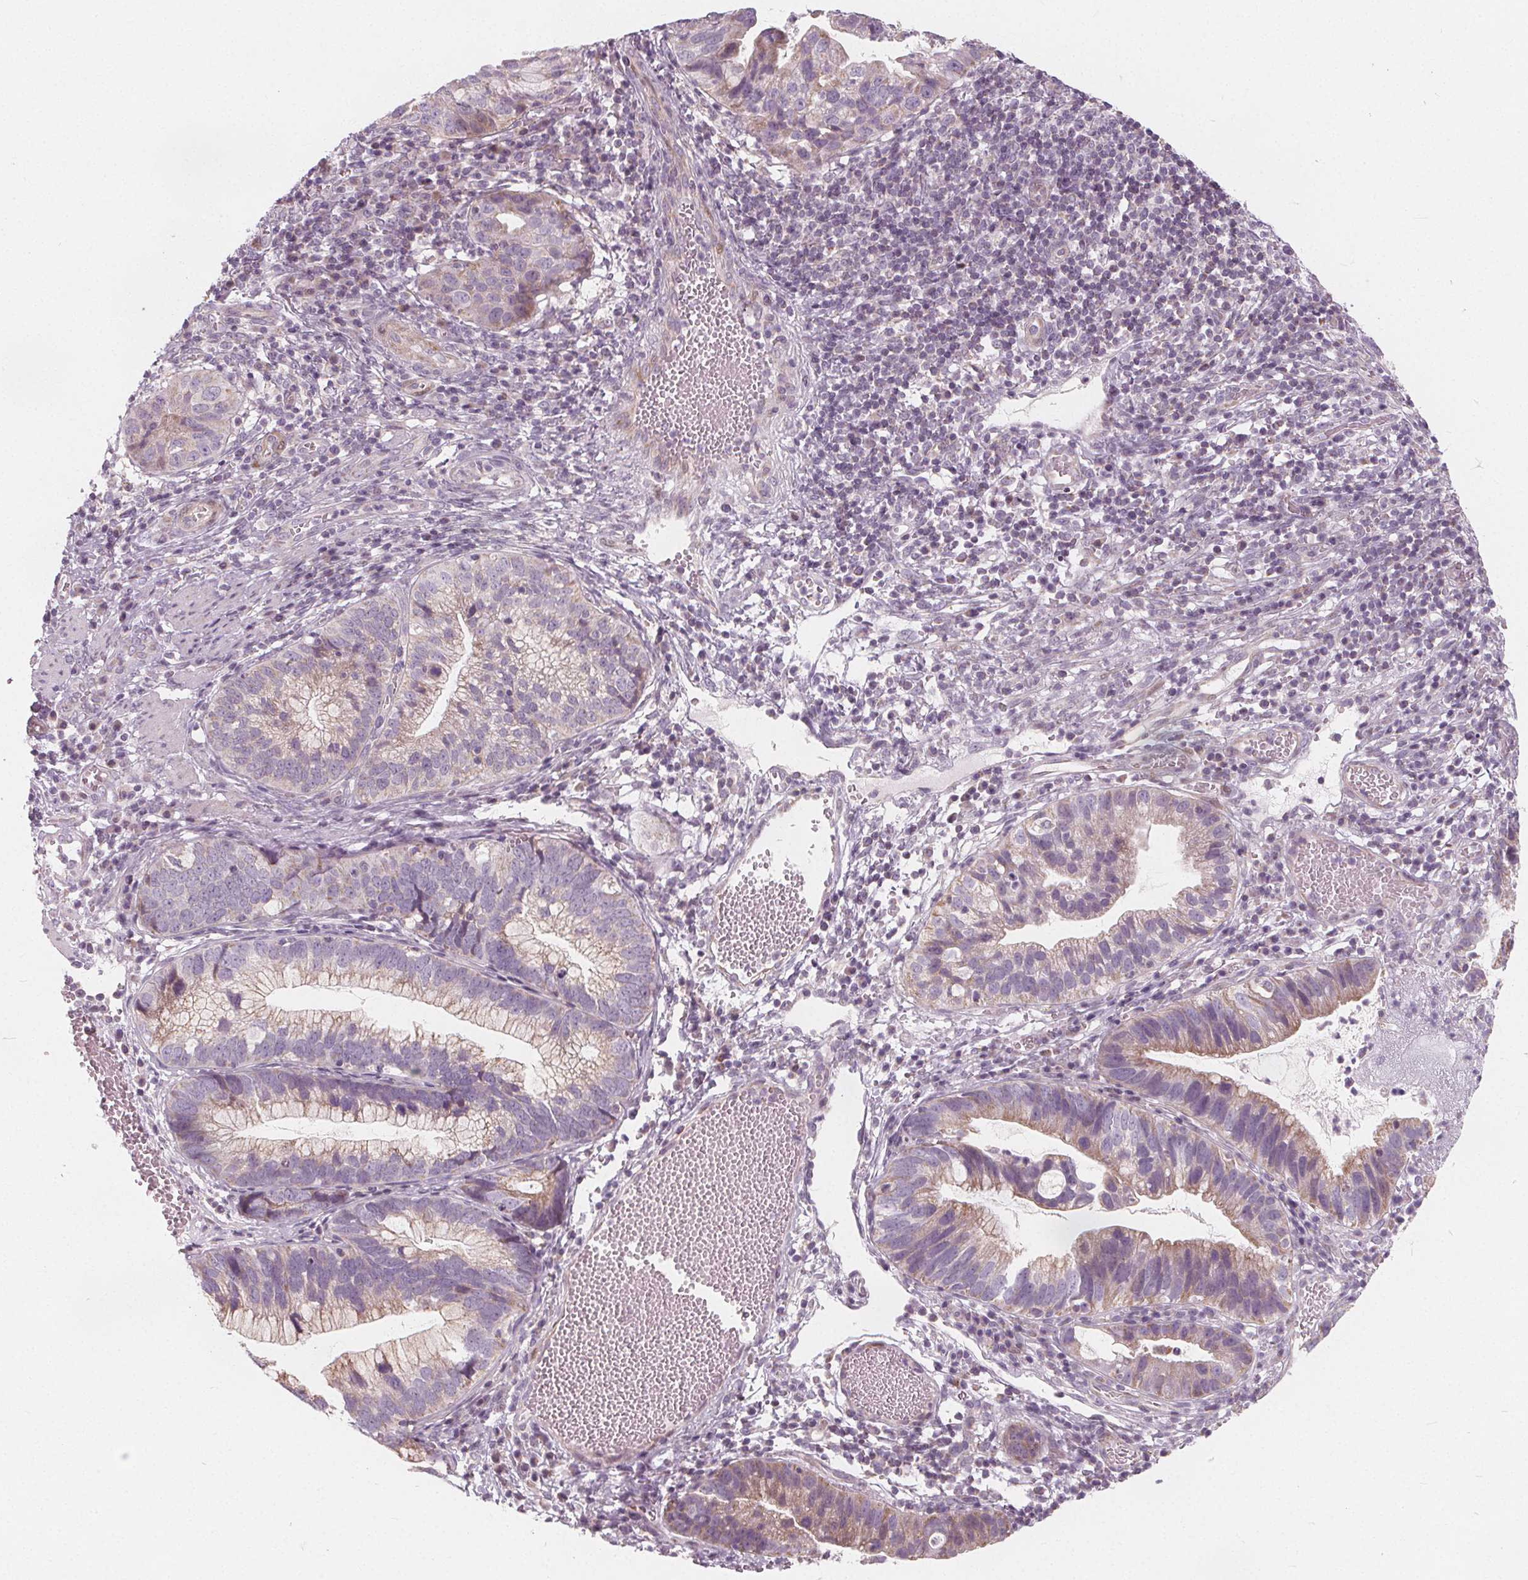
{"staining": {"intensity": "weak", "quantity": ">75%", "location": "cytoplasmic/membranous"}, "tissue": "cervical cancer", "cell_type": "Tumor cells", "image_type": "cancer", "snomed": [{"axis": "morphology", "description": "Adenocarcinoma, NOS"}, {"axis": "topography", "description": "Cervix"}], "caption": "A high-resolution image shows immunohistochemistry staining of cervical cancer, which exhibits weak cytoplasmic/membranous positivity in about >75% of tumor cells.", "gene": "NUP210L", "patient": {"sex": "female", "age": 34}}